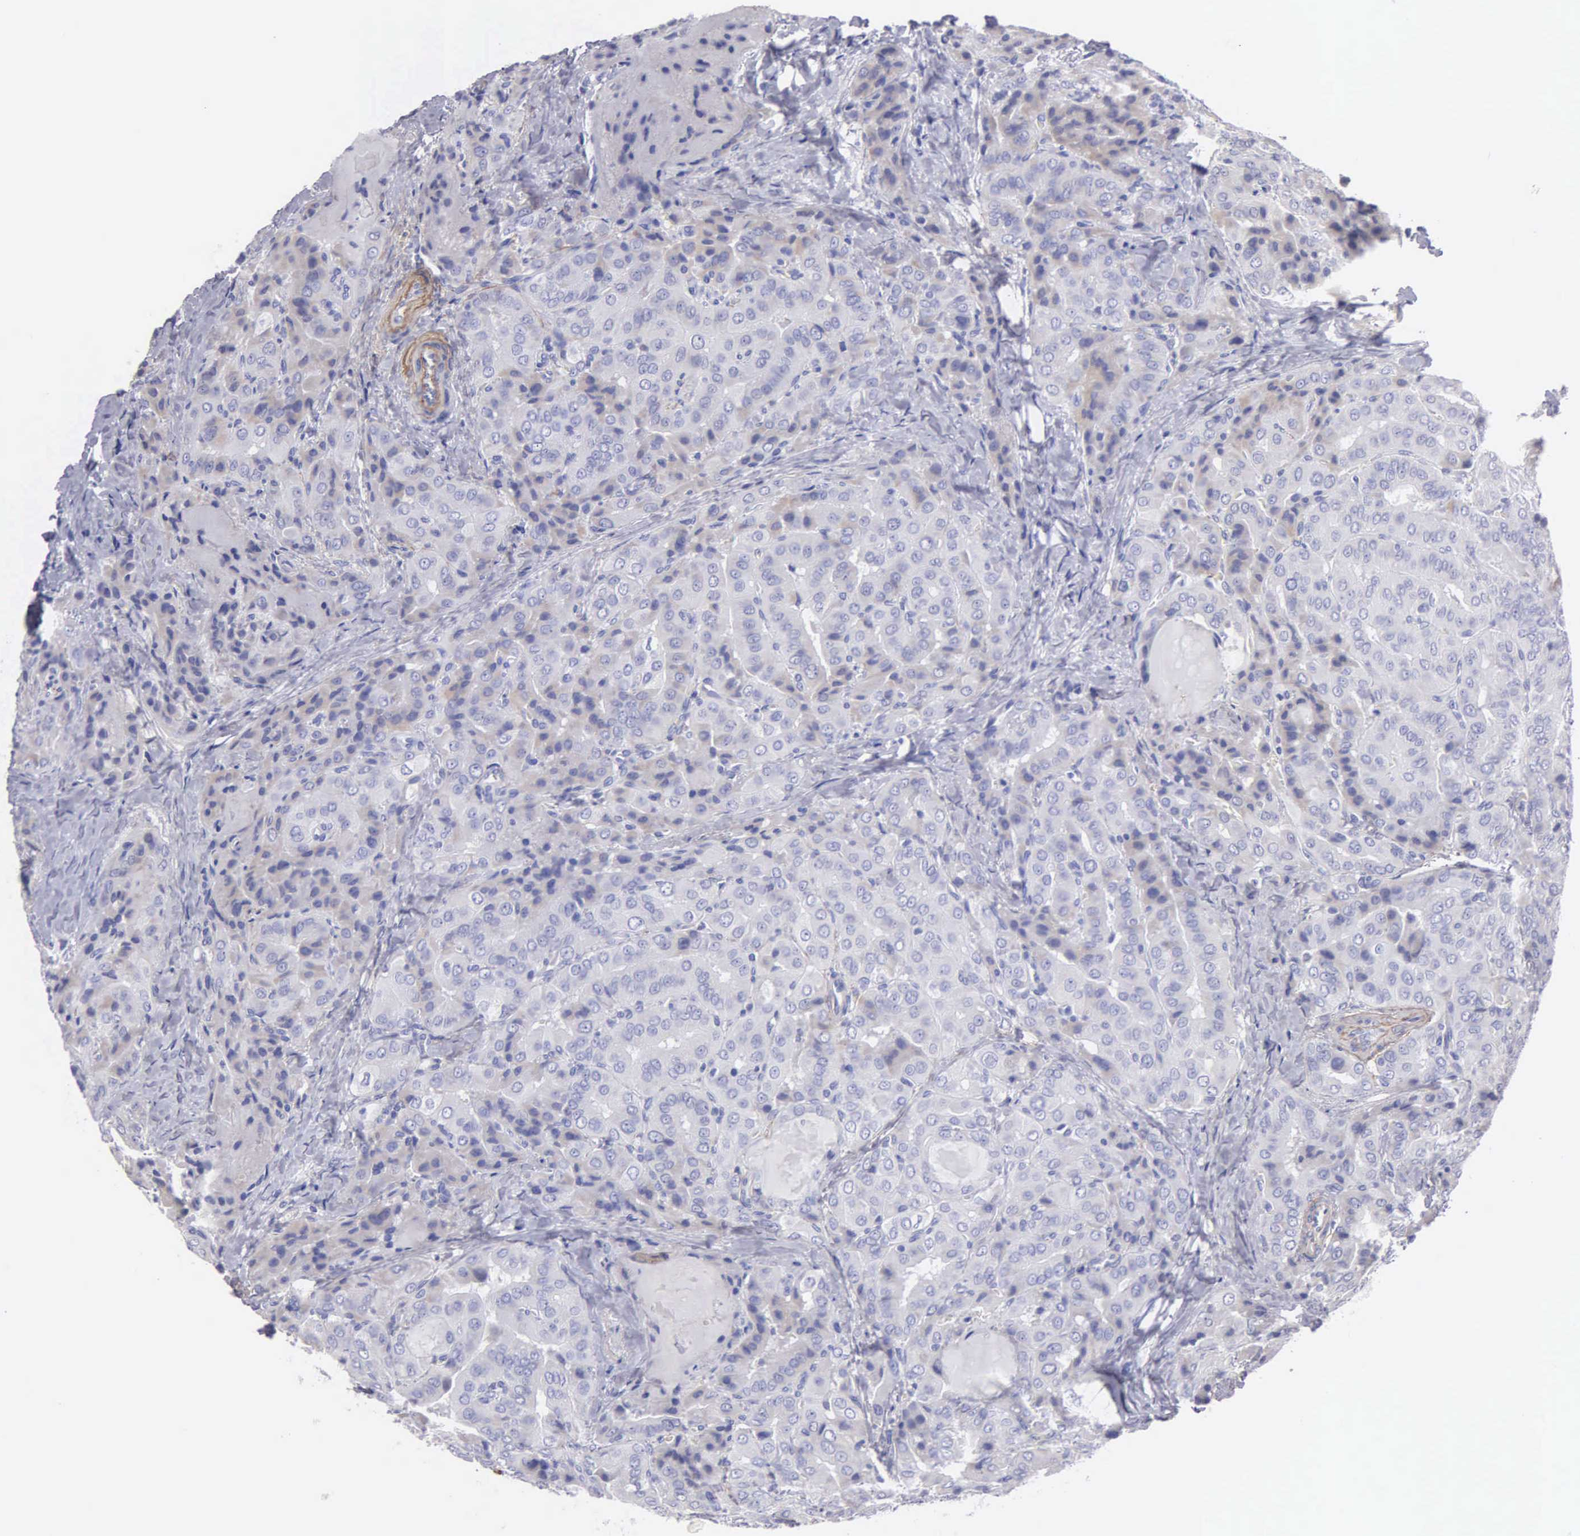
{"staining": {"intensity": "negative", "quantity": "none", "location": "none"}, "tissue": "thyroid cancer", "cell_type": "Tumor cells", "image_type": "cancer", "snomed": [{"axis": "morphology", "description": "Papillary adenocarcinoma, NOS"}, {"axis": "topography", "description": "Thyroid gland"}], "caption": "A high-resolution micrograph shows immunohistochemistry staining of thyroid papillary adenocarcinoma, which shows no significant positivity in tumor cells. (Stains: DAB (3,3'-diaminobenzidine) immunohistochemistry (IHC) with hematoxylin counter stain, Microscopy: brightfield microscopy at high magnification).", "gene": "FBLN5", "patient": {"sex": "female", "age": 71}}